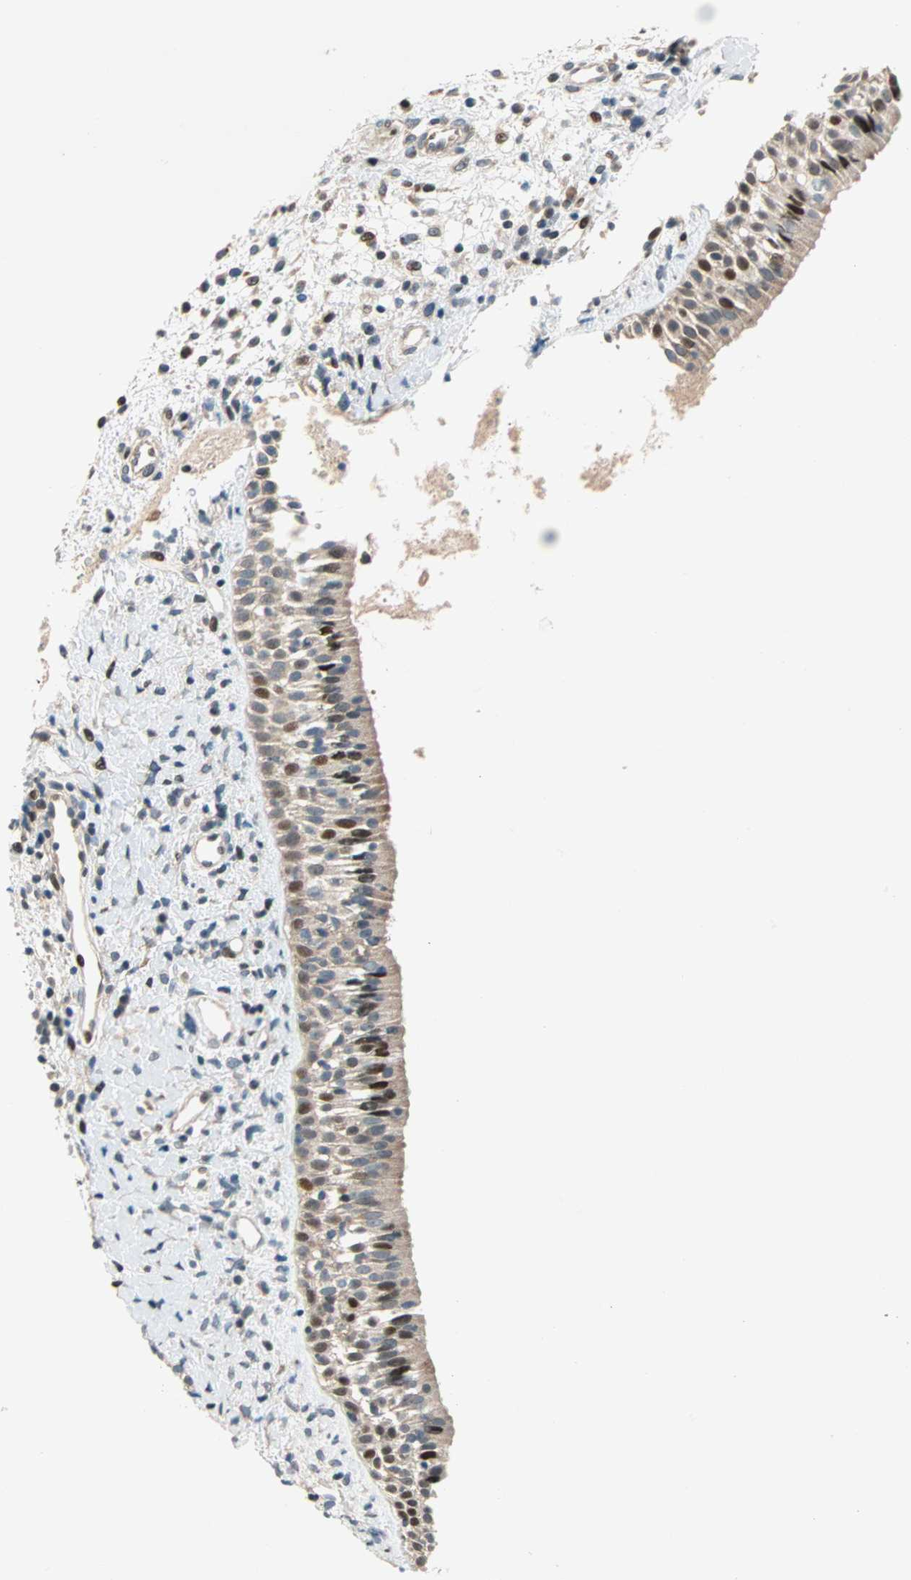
{"staining": {"intensity": "strong", "quantity": ">75%", "location": "cytoplasmic/membranous,nuclear"}, "tissue": "nasopharynx", "cell_type": "Respiratory epithelial cells", "image_type": "normal", "snomed": [{"axis": "morphology", "description": "Normal tissue, NOS"}, {"axis": "topography", "description": "Nasopharynx"}], "caption": "This micrograph shows immunohistochemistry staining of benign nasopharynx, with high strong cytoplasmic/membranous,nuclear staining in approximately >75% of respiratory epithelial cells.", "gene": "HECW1", "patient": {"sex": "male", "age": 22}}